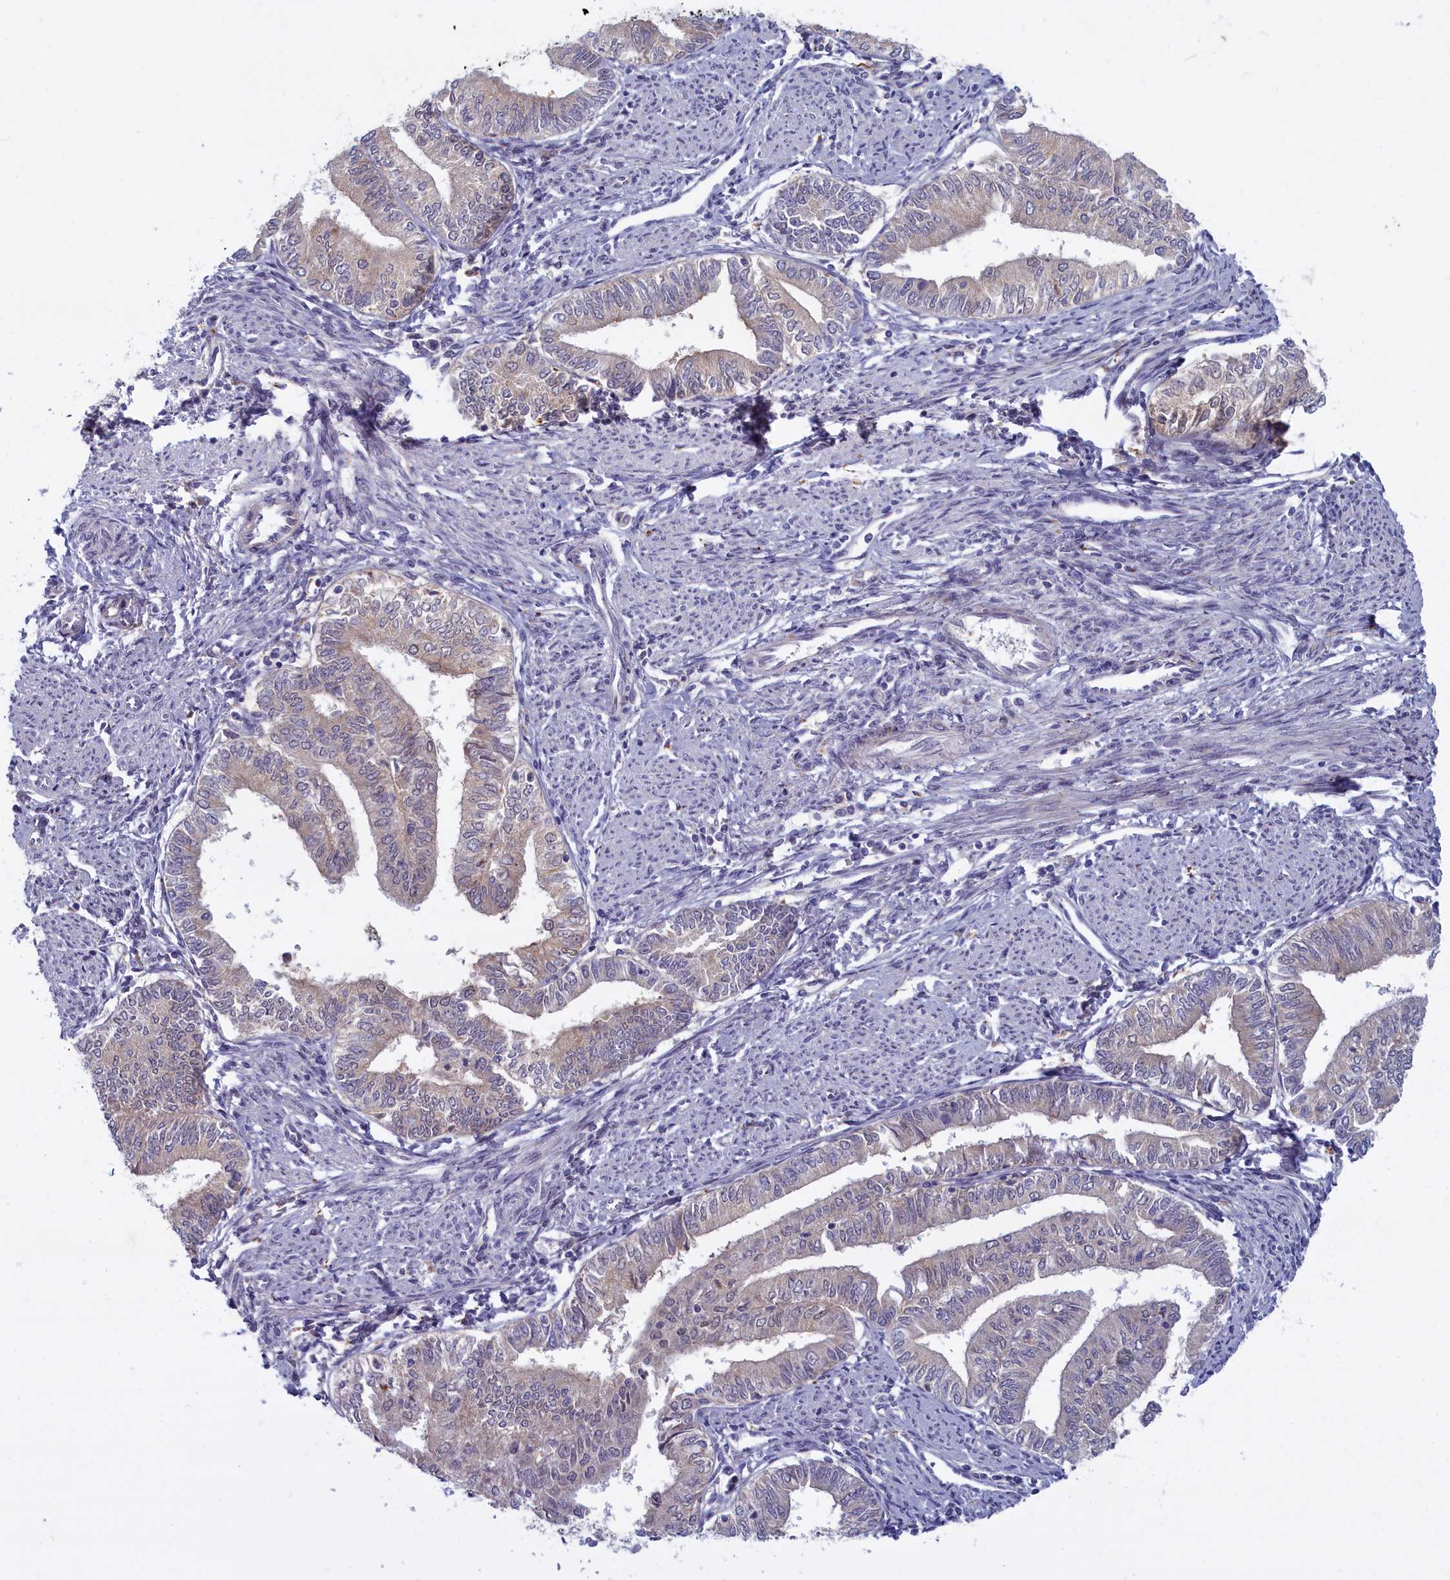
{"staining": {"intensity": "weak", "quantity": "<25%", "location": "cytoplasmic/membranous"}, "tissue": "endometrial cancer", "cell_type": "Tumor cells", "image_type": "cancer", "snomed": [{"axis": "morphology", "description": "Adenocarcinoma, NOS"}, {"axis": "topography", "description": "Endometrium"}], "caption": "Immunohistochemistry (IHC) of endometrial cancer exhibits no positivity in tumor cells. (DAB immunohistochemistry with hematoxylin counter stain).", "gene": "FCSK", "patient": {"sex": "female", "age": 66}}